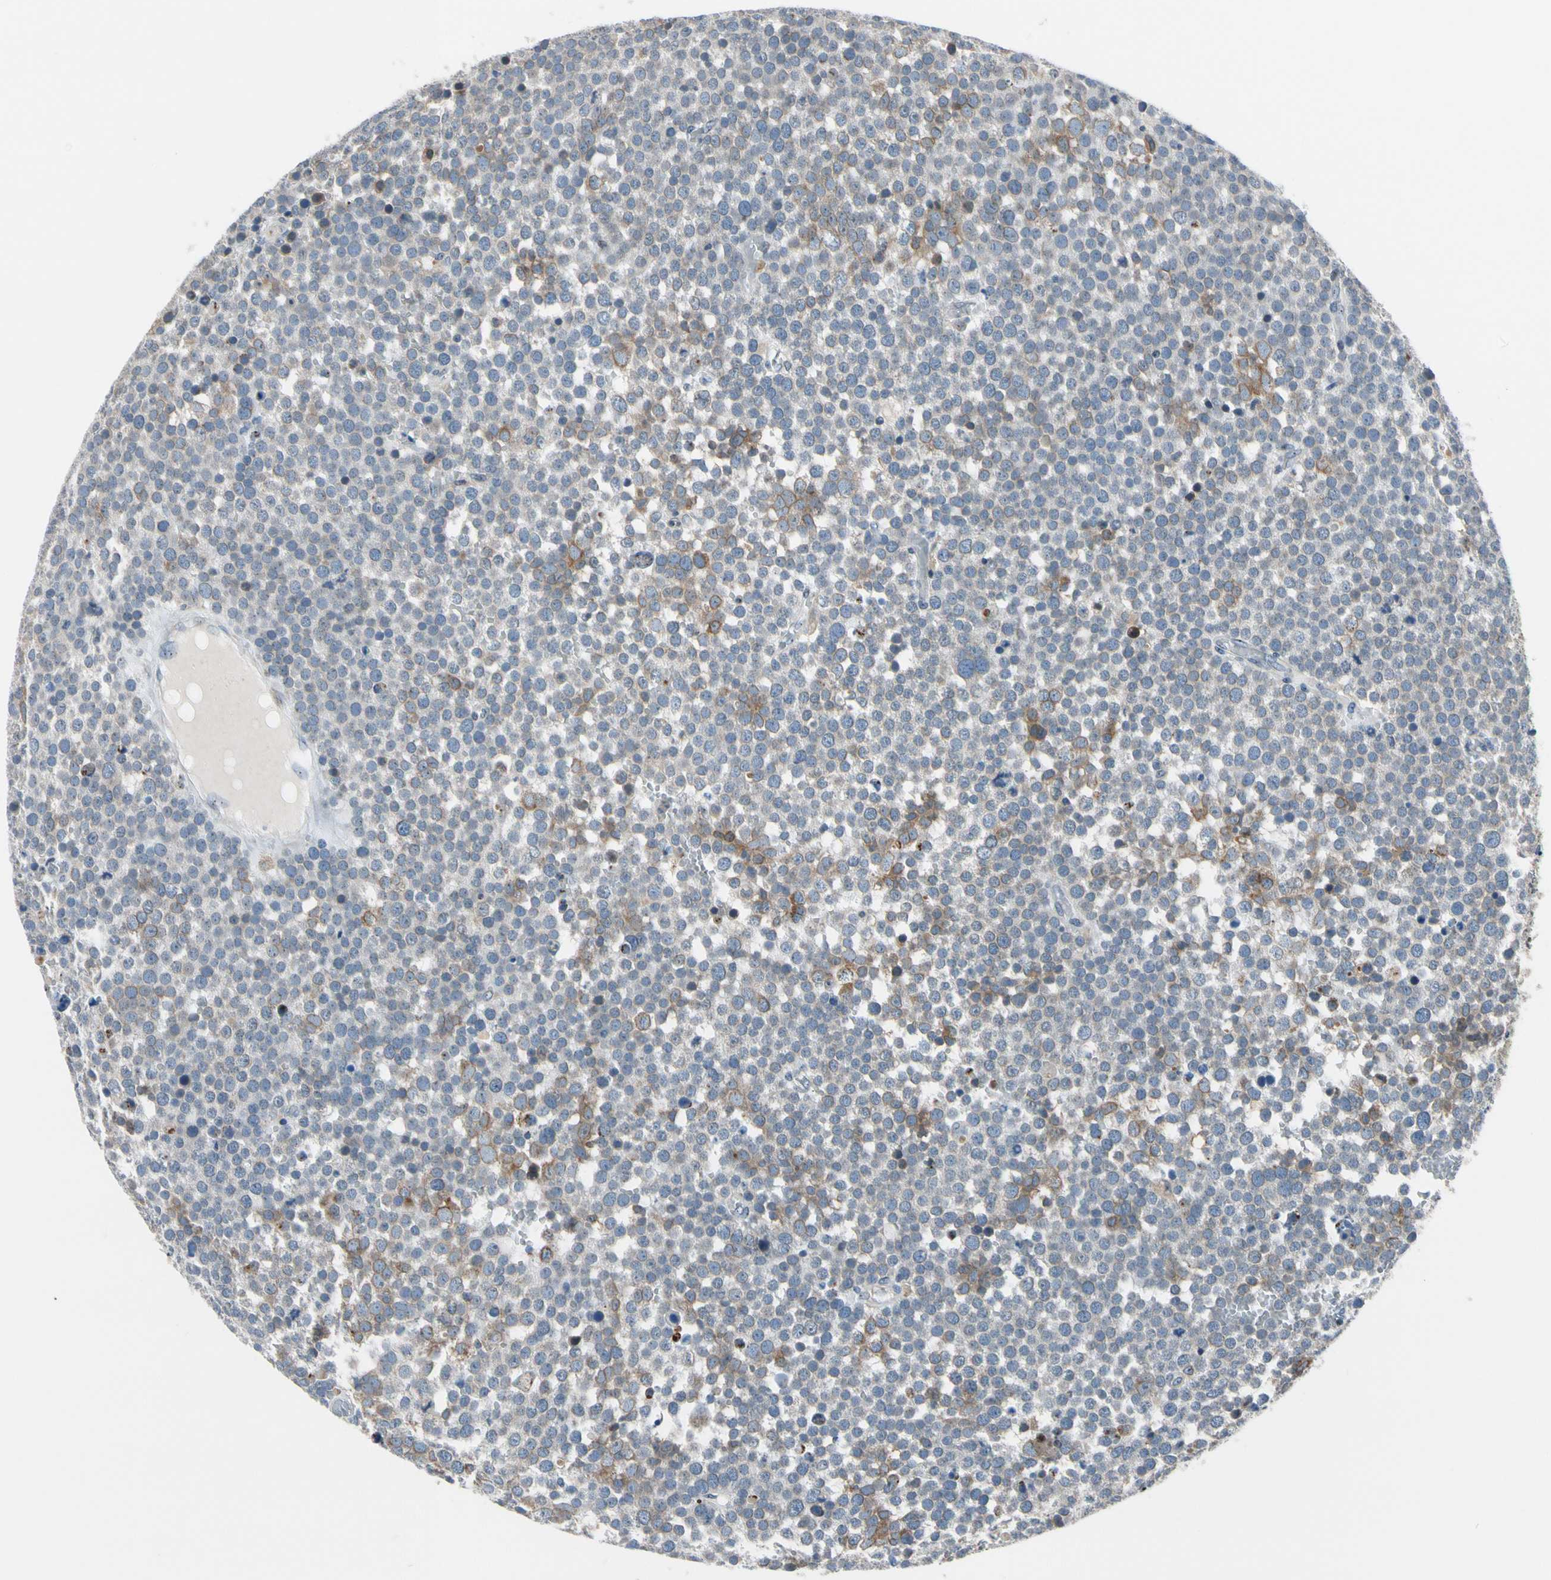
{"staining": {"intensity": "weak", "quantity": ">75%", "location": "cytoplasmic/membranous"}, "tissue": "testis cancer", "cell_type": "Tumor cells", "image_type": "cancer", "snomed": [{"axis": "morphology", "description": "Seminoma, NOS"}, {"axis": "topography", "description": "Testis"}], "caption": "Protein staining by IHC reveals weak cytoplasmic/membranous positivity in about >75% of tumor cells in testis cancer.", "gene": "TMED7", "patient": {"sex": "male", "age": 71}}